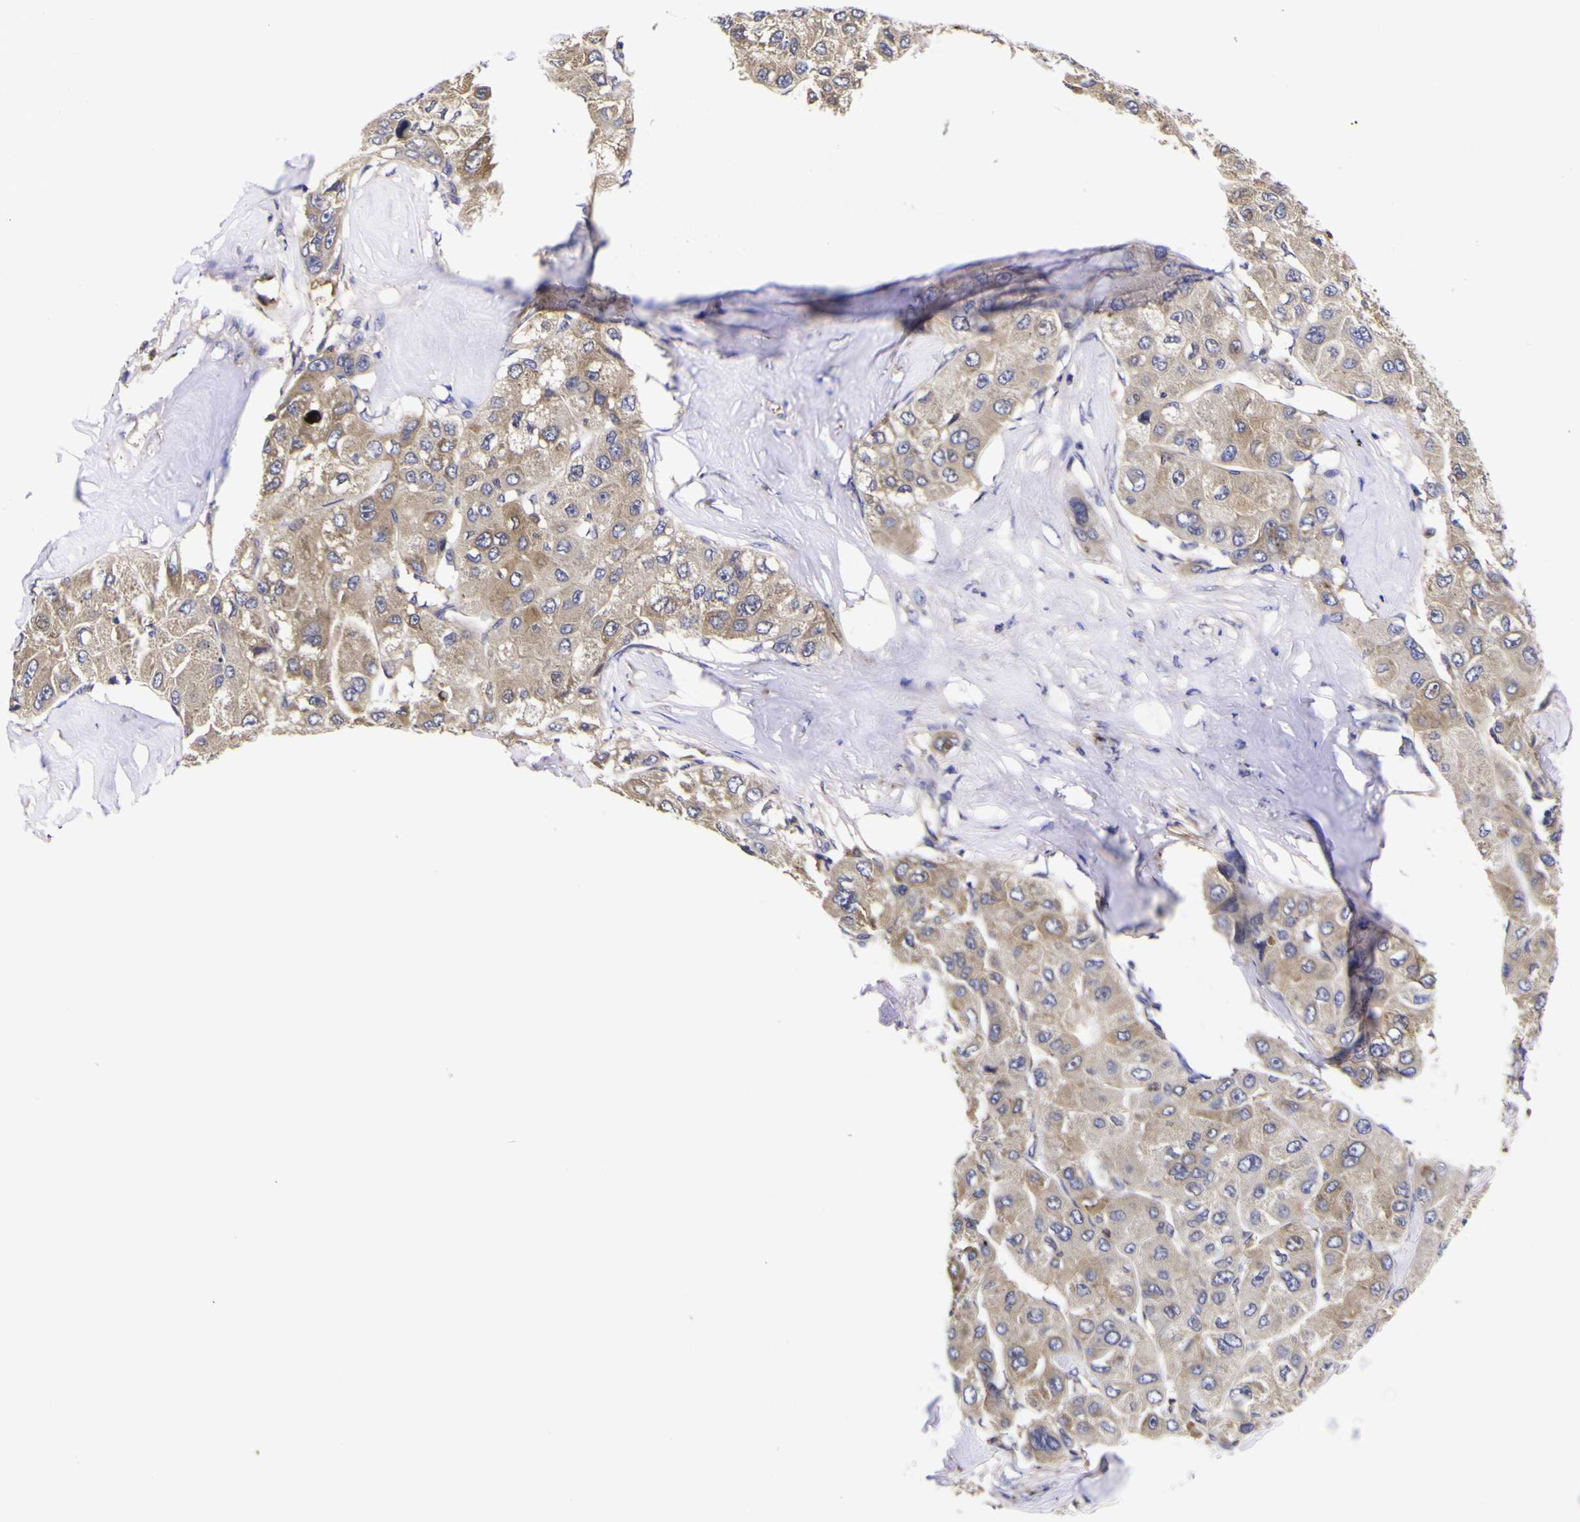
{"staining": {"intensity": "weak", "quantity": ">75%", "location": "cytoplasmic/membranous"}, "tissue": "liver cancer", "cell_type": "Tumor cells", "image_type": "cancer", "snomed": [{"axis": "morphology", "description": "Carcinoma, Hepatocellular, NOS"}, {"axis": "topography", "description": "Liver"}], "caption": "IHC photomicrograph of neoplastic tissue: human liver cancer (hepatocellular carcinoma) stained using immunohistochemistry (IHC) exhibits low levels of weak protein expression localized specifically in the cytoplasmic/membranous of tumor cells, appearing as a cytoplasmic/membranous brown color.", "gene": "MAPK14", "patient": {"sex": "male", "age": 80}}